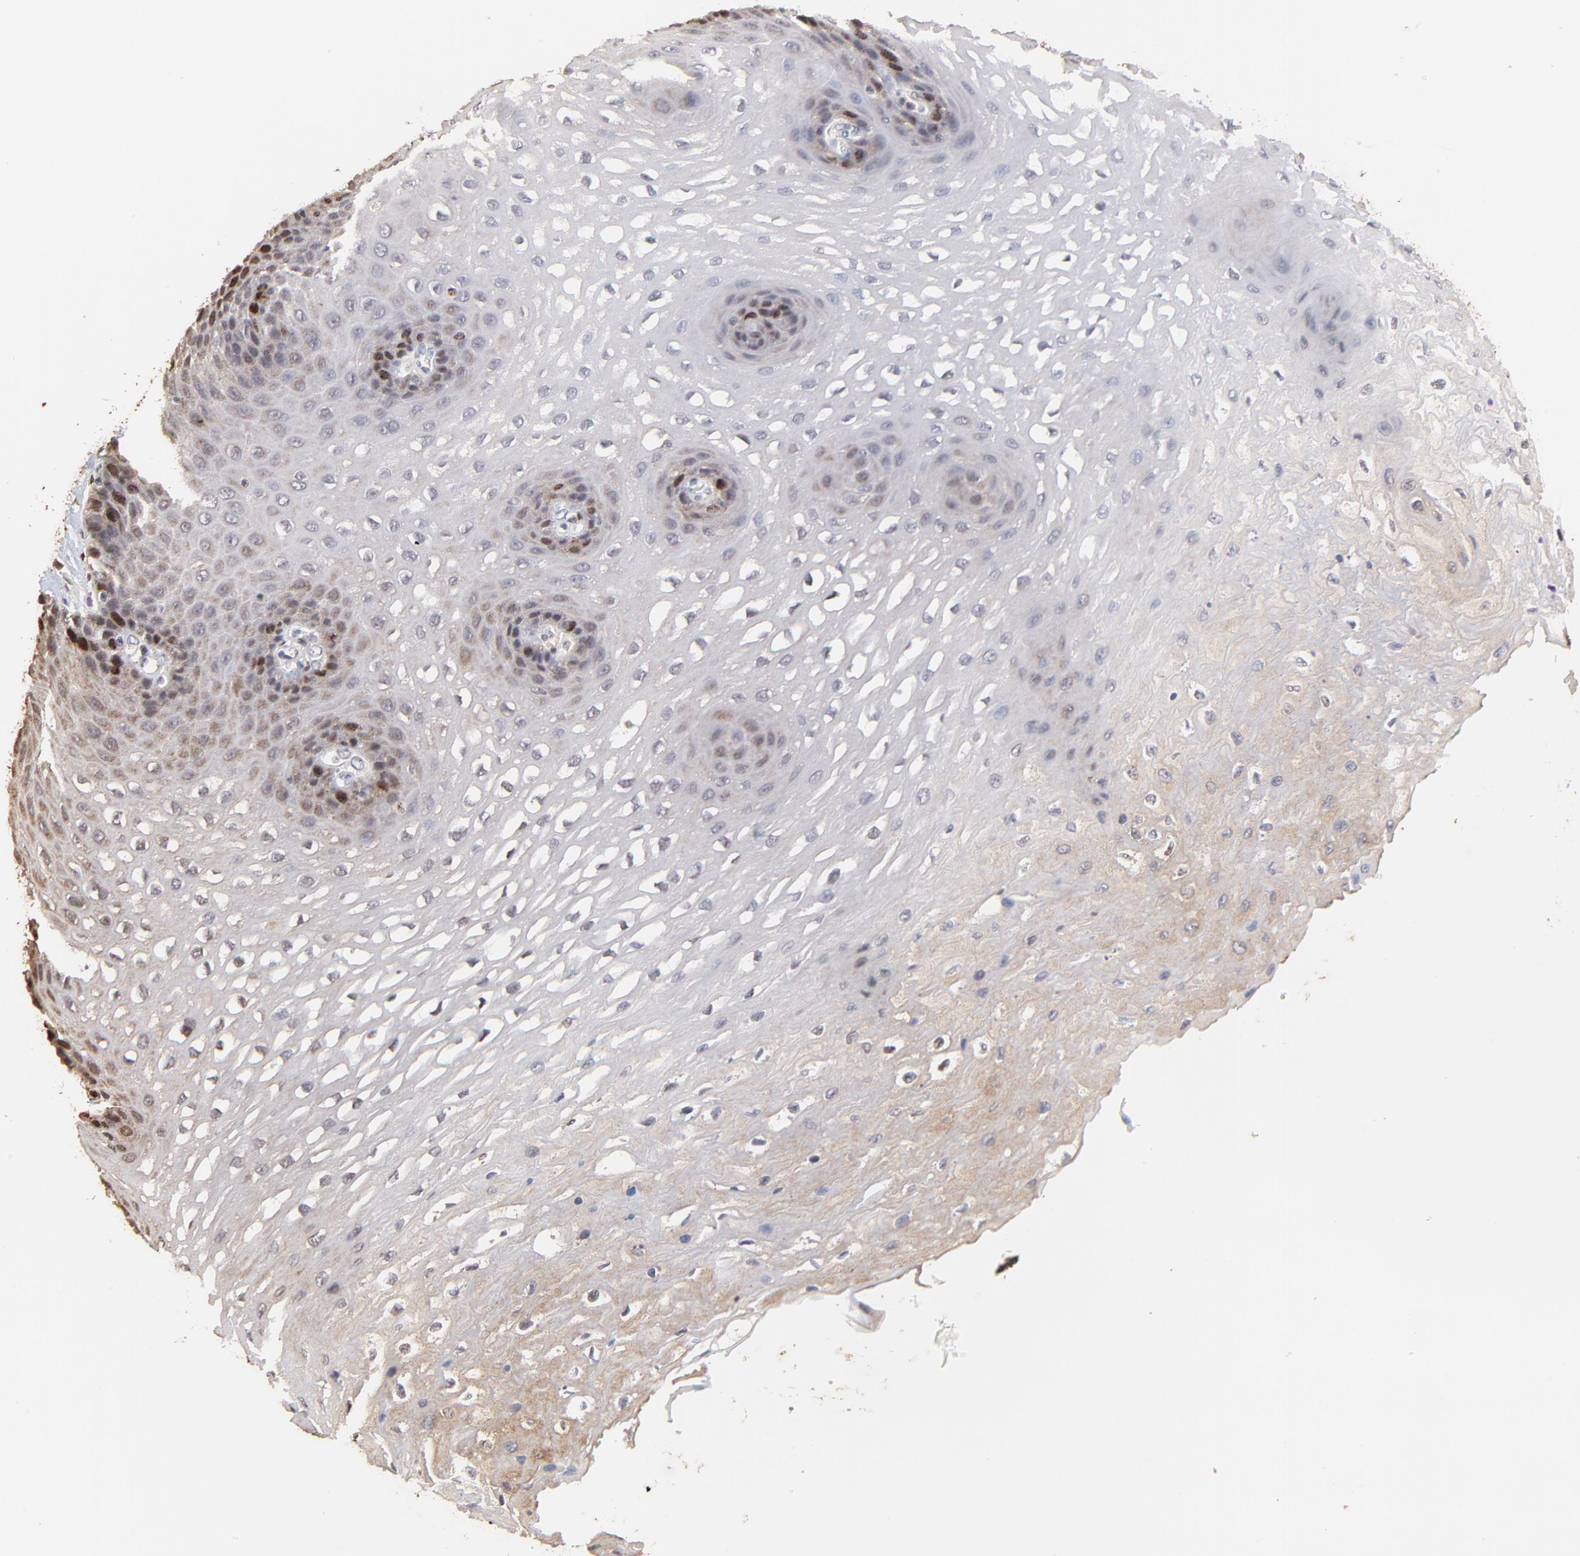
{"staining": {"intensity": "moderate", "quantity": "<25%", "location": "nuclear"}, "tissue": "esophagus", "cell_type": "Squamous epithelial cells", "image_type": "normal", "snomed": [{"axis": "morphology", "description": "Normal tissue, NOS"}, {"axis": "topography", "description": "Esophagus"}], "caption": "Moderate nuclear positivity for a protein is seen in about <25% of squamous epithelial cells of normal esophagus using immunohistochemistry.", "gene": "BIRC5", "patient": {"sex": "female", "age": 72}}